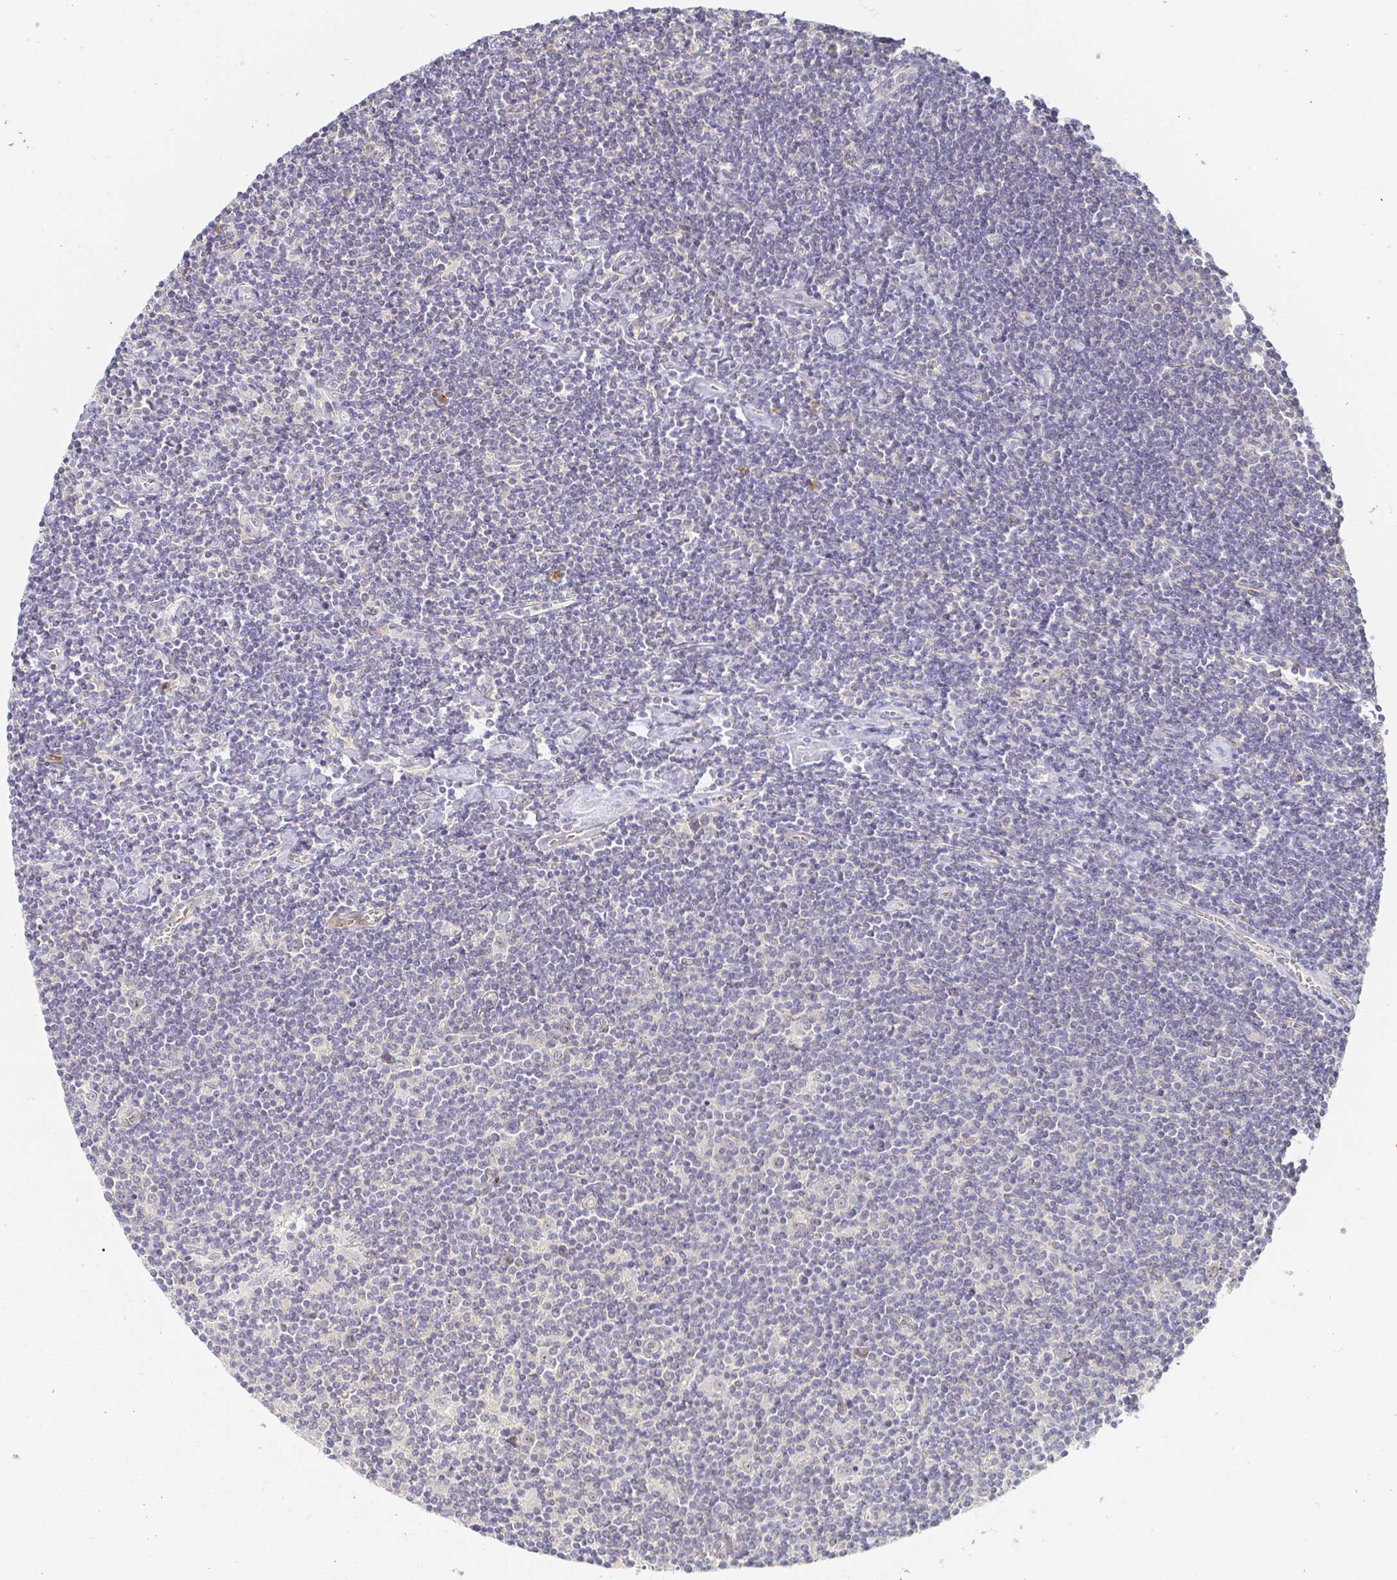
{"staining": {"intensity": "negative", "quantity": "none", "location": "none"}, "tissue": "lymphoma", "cell_type": "Tumor cells", "image_type": "cancer", "snomed": [{"axis": "morphology", "description": "Hodgkin's disease, NOS"}, {"axis": "topography", "description": "Lymph node"}], "caption": "Immunohistochemistry of Hodgkin's disease displays no staining in tumor cells.", "gene": "KCNH1", "patient": {"sex": "male", "age": 40}}